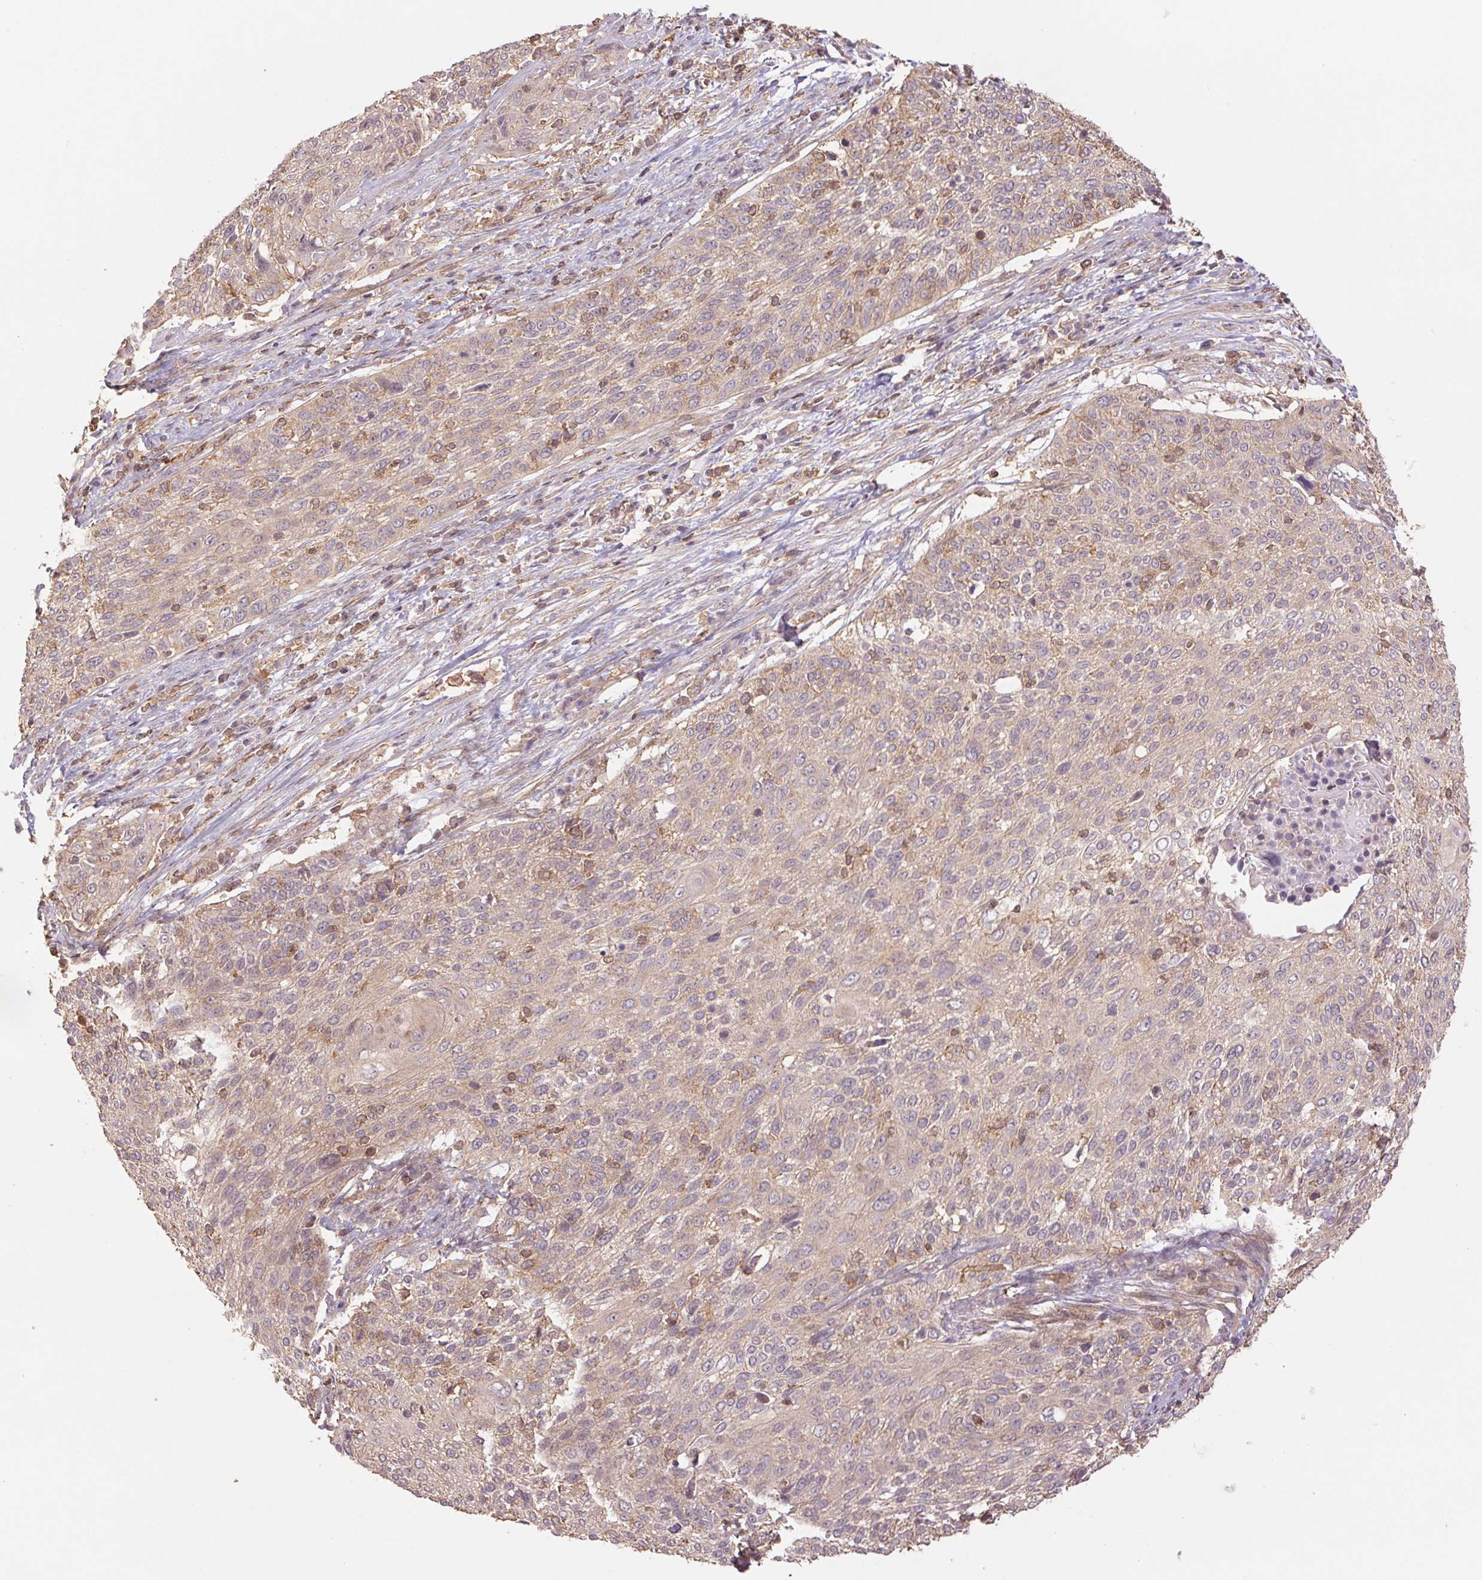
{"staining": {"intensity": "weak", "quantity": ">75%", "location": "cytoplasmic/membranous"}, "tissue": "cervical cancer", "cell_type": "Tumor cells", "image_type": "cancer", "snomed": [{"axis": "morphology", "description": "Squamous cell carcinoma, NOS"}, {"axis": "topography", "description": "Cervix"}], "caption": "Cervical cancer (squamous cell carcinoma) tissue exhibits weak cytoplasmic/membranous positivity in about >75% of tumor cells", "gene": "TUBA3D", "patient": {"sex": "female", "age": 31}}